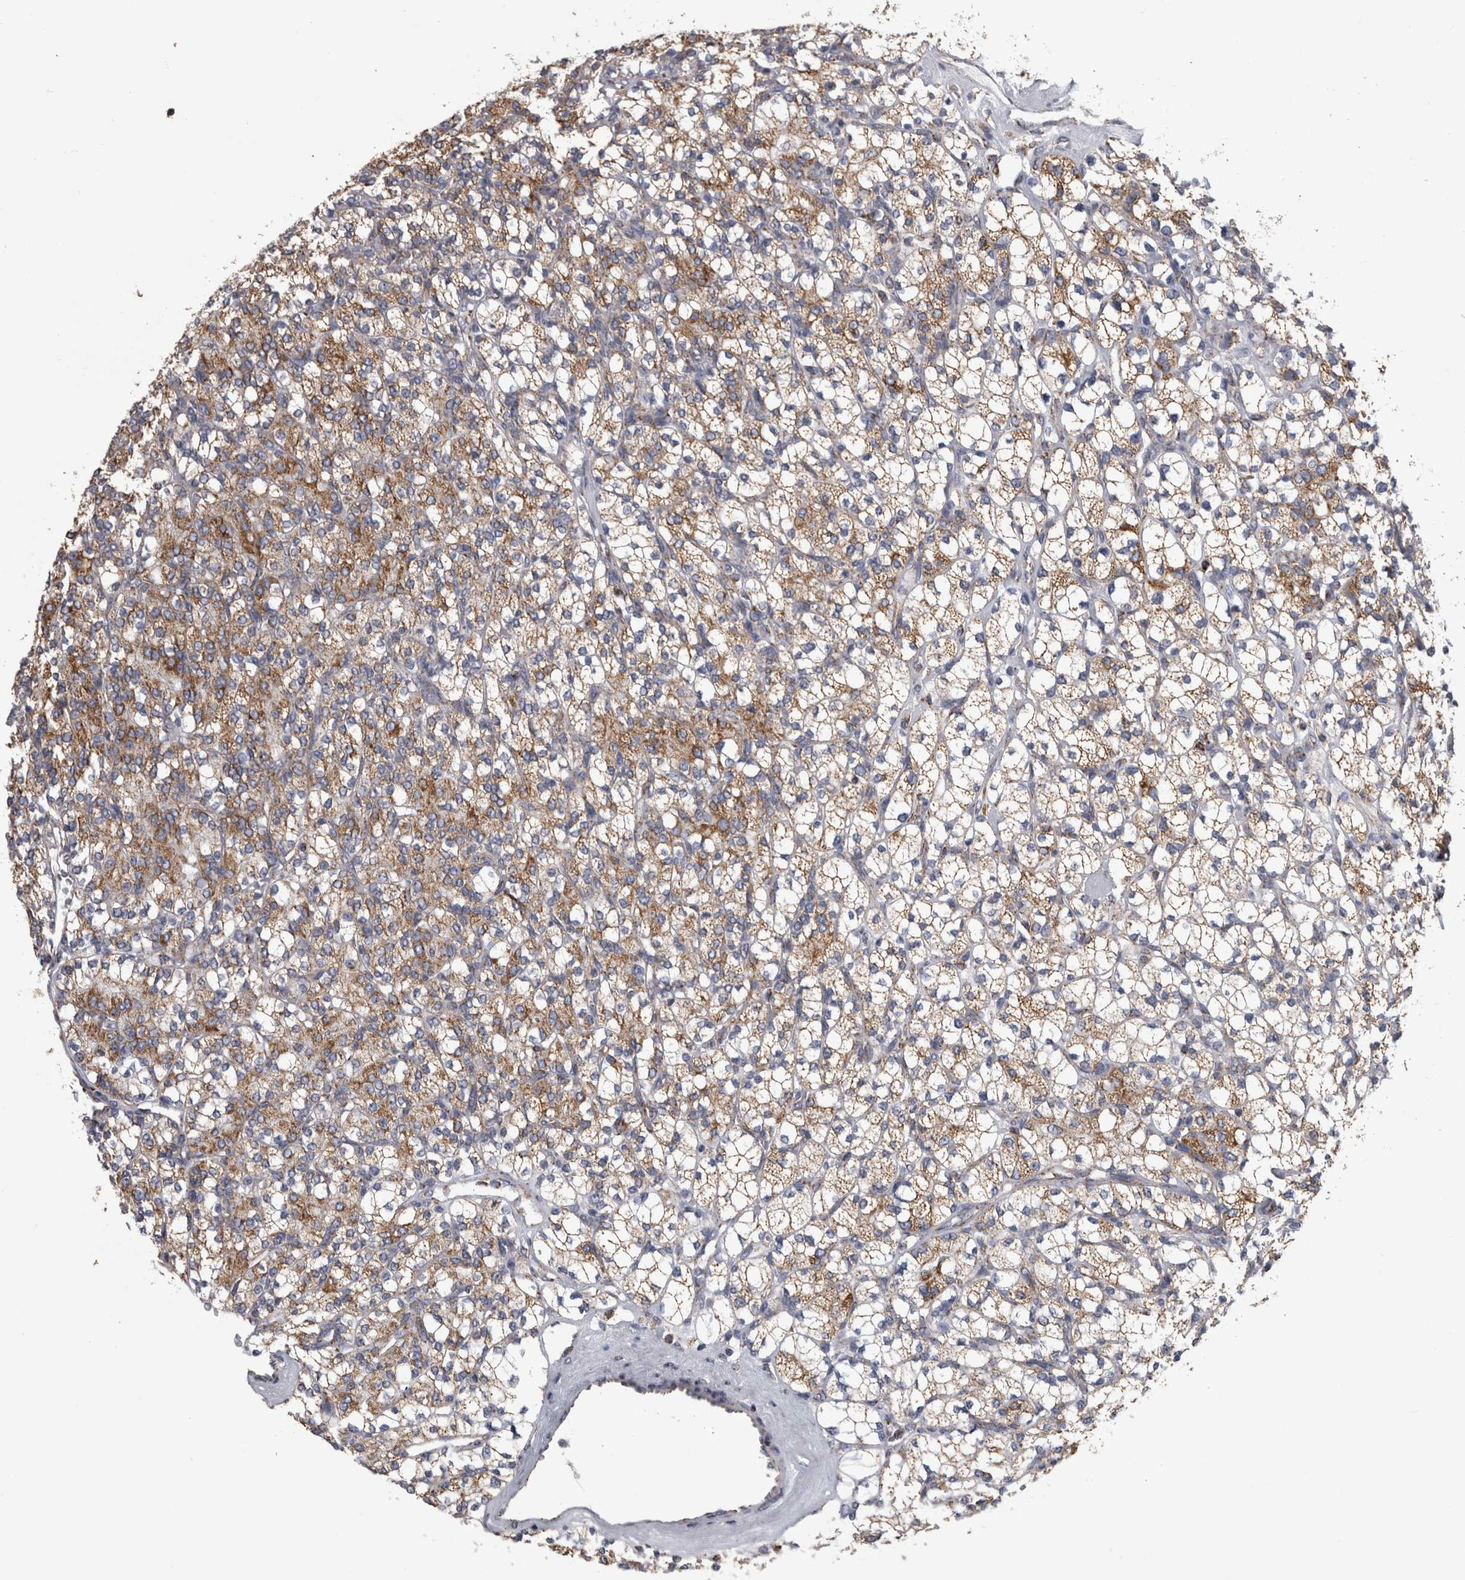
{"staining": {"intensity": "moderate", "quantity": ">75%", "location": "cytoplasmic/membranous"}, "tissue": "renal cancer", "cell_type": "Tumor cells", "image_type": "cancer", "snomed": [{"axis": "morphology", "description": "Adenocarcinoma, NOS"}, {"axis": "topography", "description": "Kidney"}], "caption": "A photomicrograph of human renal cancer stained for a protein demonstrates moderate cytoplasmic/membranous brown staining in tumor cells.", "gene": "MDH2", "patient": {"sex": "male", "age": 77}}